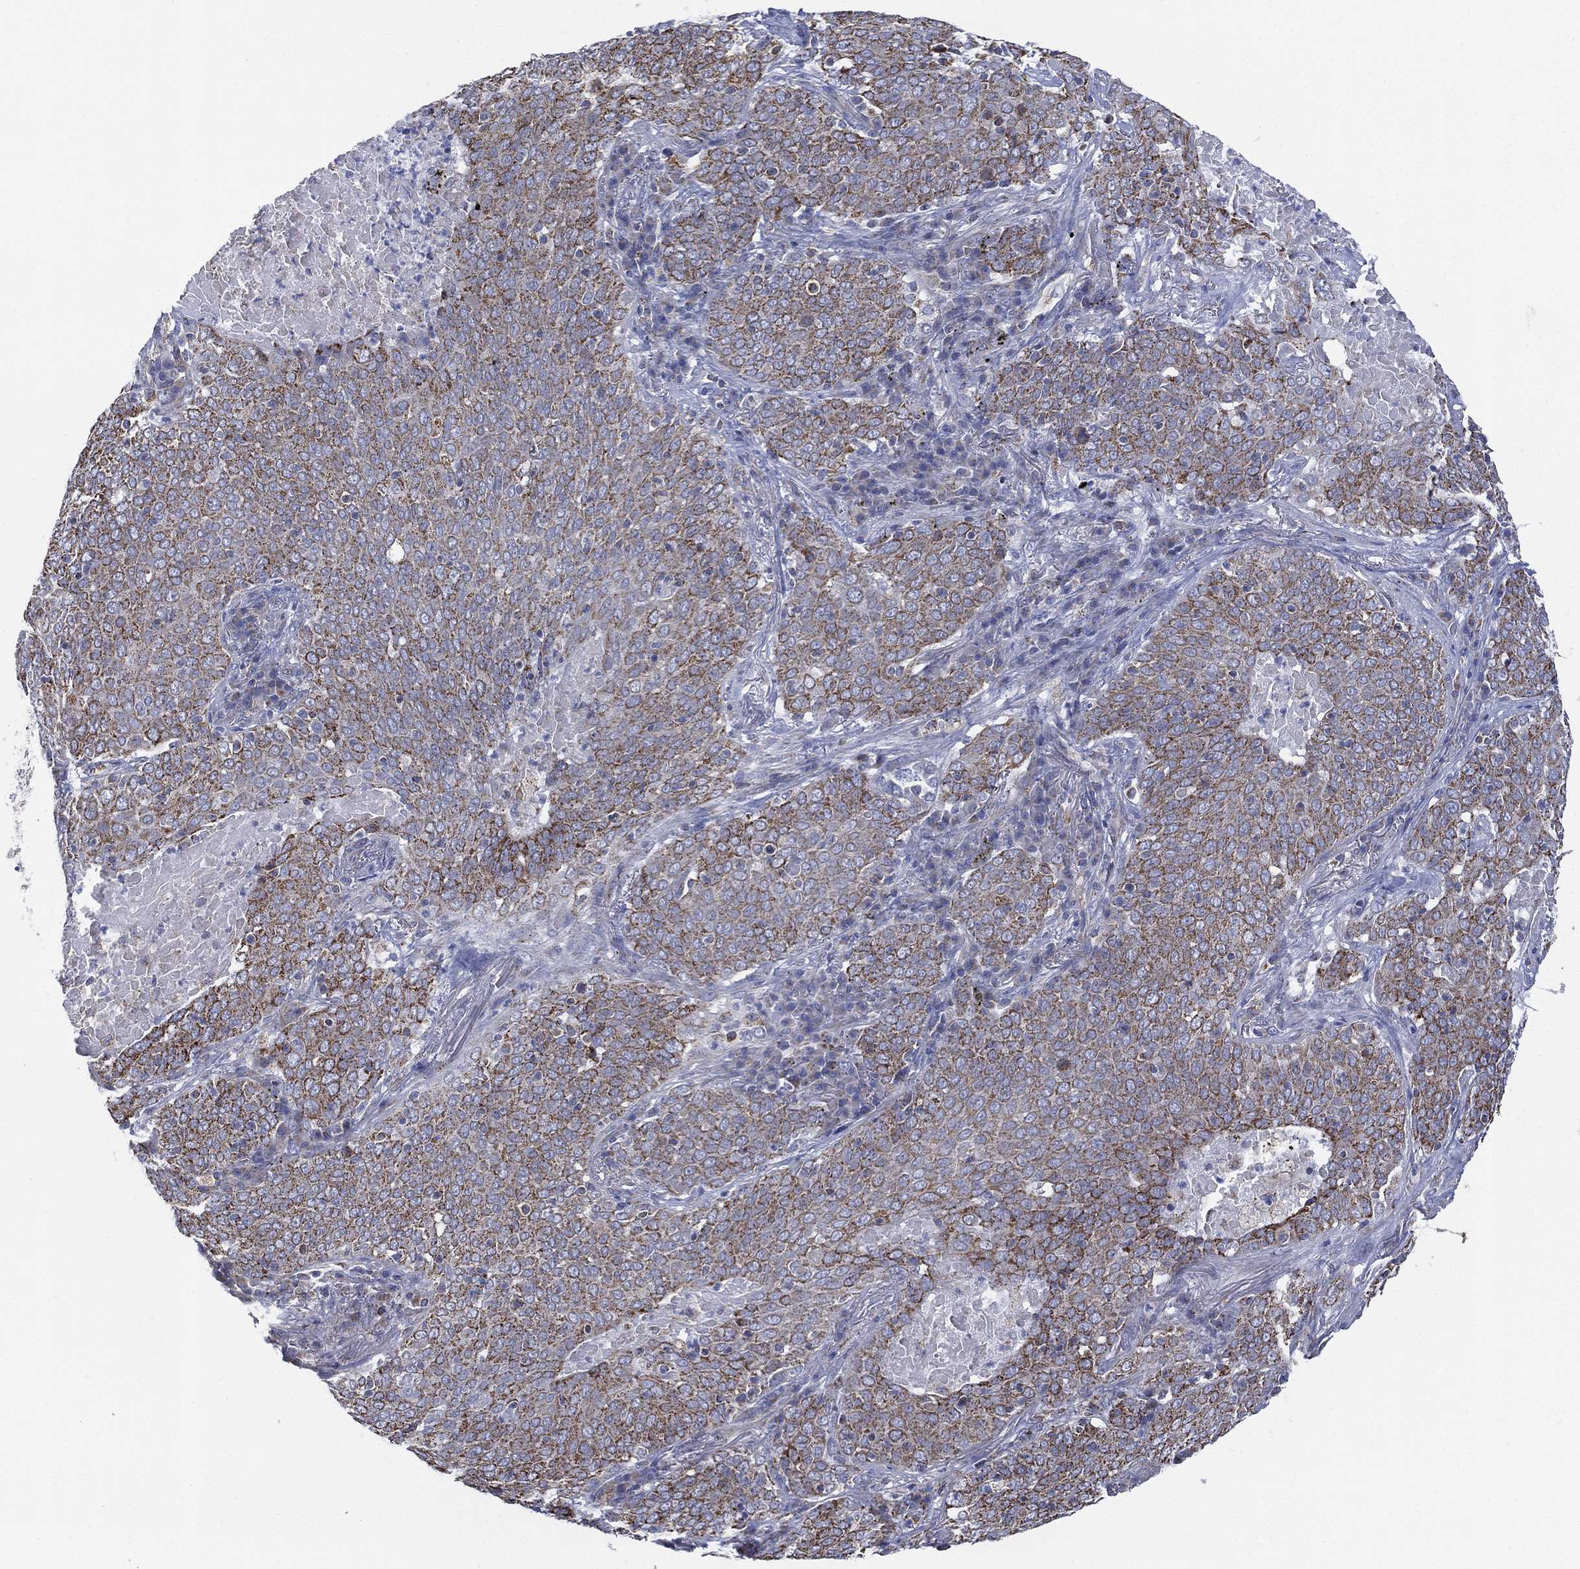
{"staining": {"intensity": "moderate", "quantity": "<25%", "location": "cytoplasmic/membranous"}, "tissue": "lung cancer", "cell_type": "Tumor cells", "image_type": "cancer", "snomed": [{"axis": "morphology", "description": "Squamous cell carcinoma, NOS"}, {"axis": "topography", "description": "Lung"}], "caption": "Human lung squamous cell carcinoma stained for a protein (brown) demonstrates moderate cytoplasmic/membranous positive staining in about <25% of tumor cells.", "gene": "INA", "patient": {"sex": "male", "age": 82}}